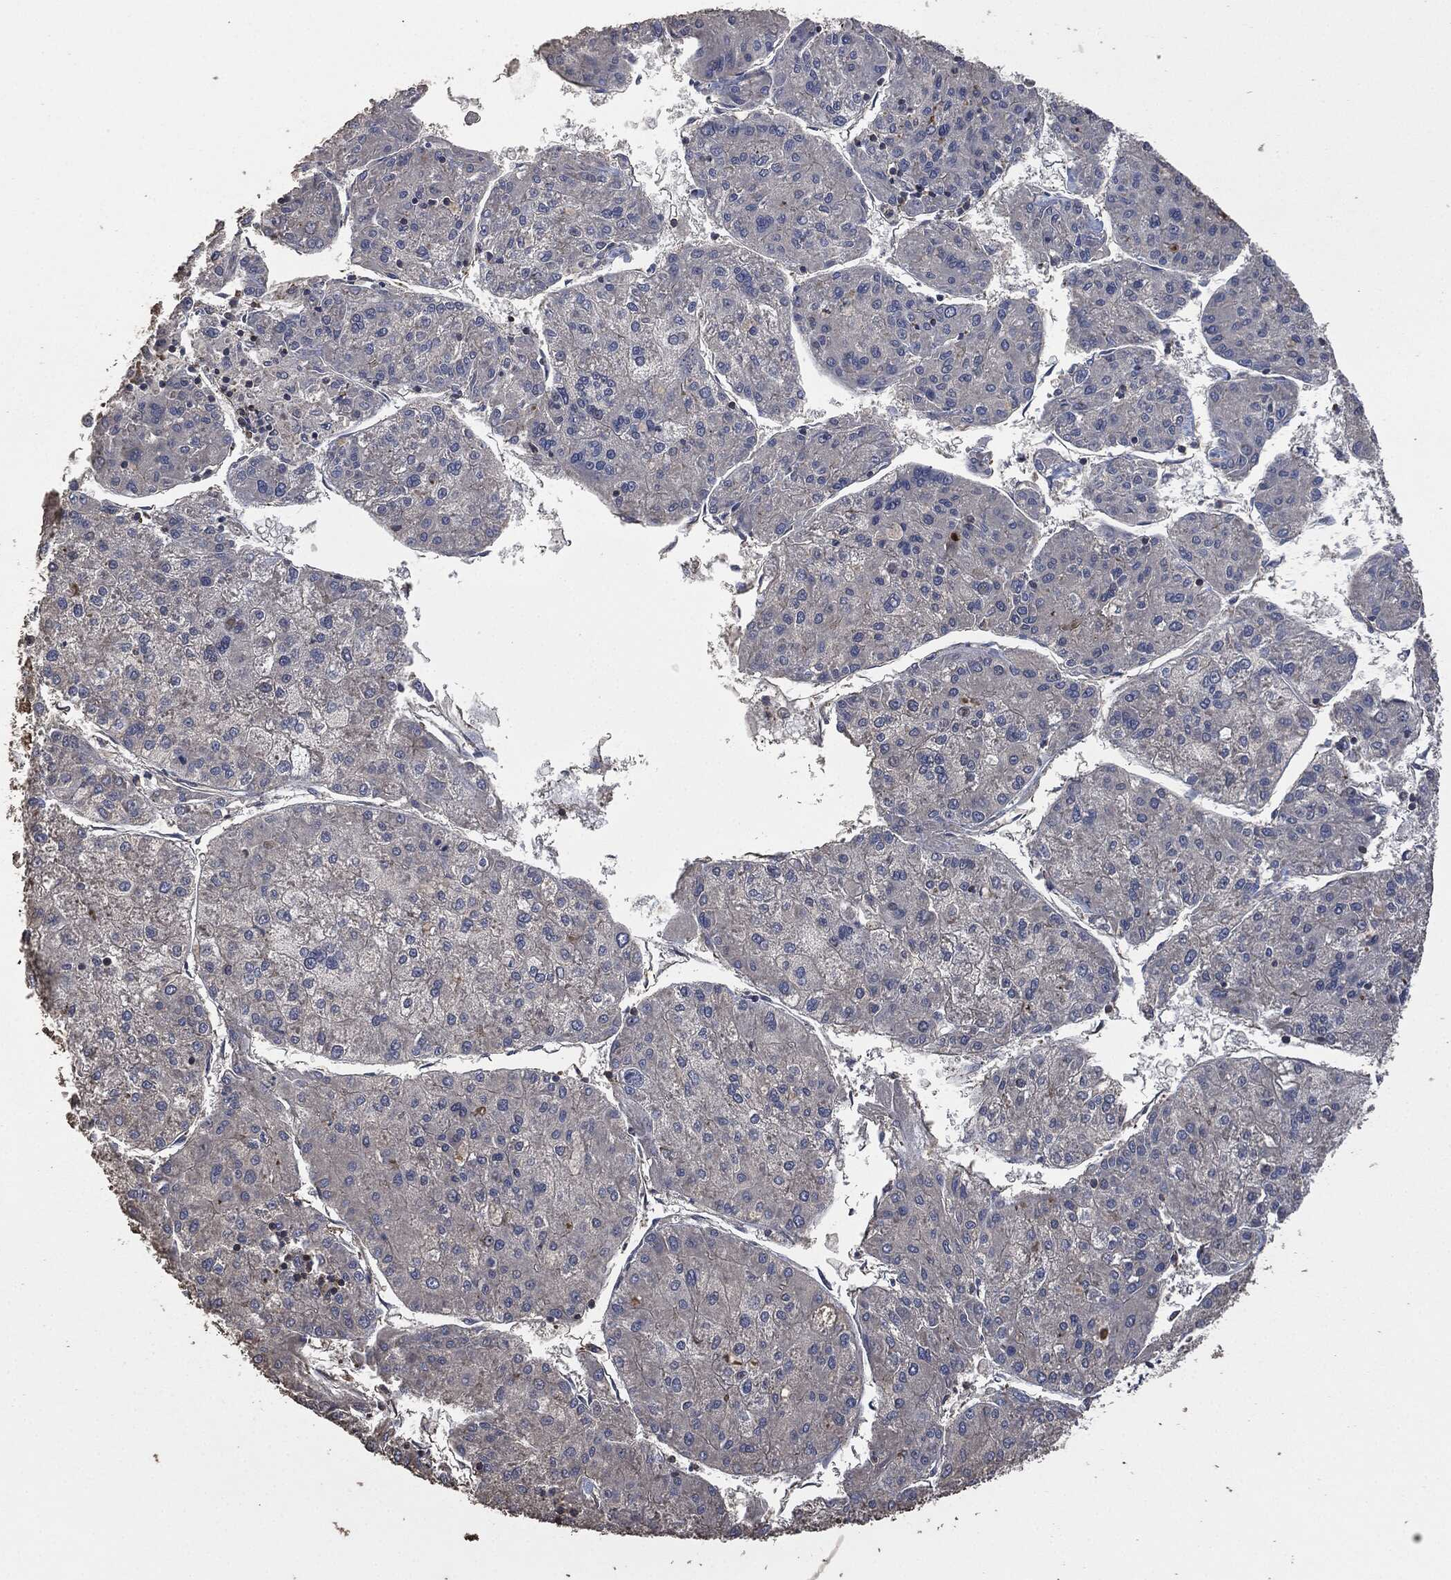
{"staining": {"intensity": "negative", "quantity": "none", "location": "none"}, "tissue": "liver cancer", "cell_type": "Tumor cells", "image_type": "cancer", "snomed": [{"axis": "morphology", "description": "Carcinoma, Hepatocellular, NOS"}, {"axis": "topography", "description": "Liver"}], "caption": "Tumor cells are negative for protein expression in human liver cancer (hepatocellular carcinoma).", "gene": "MSLN", "patient": {"sex": "male", "age": 43}}